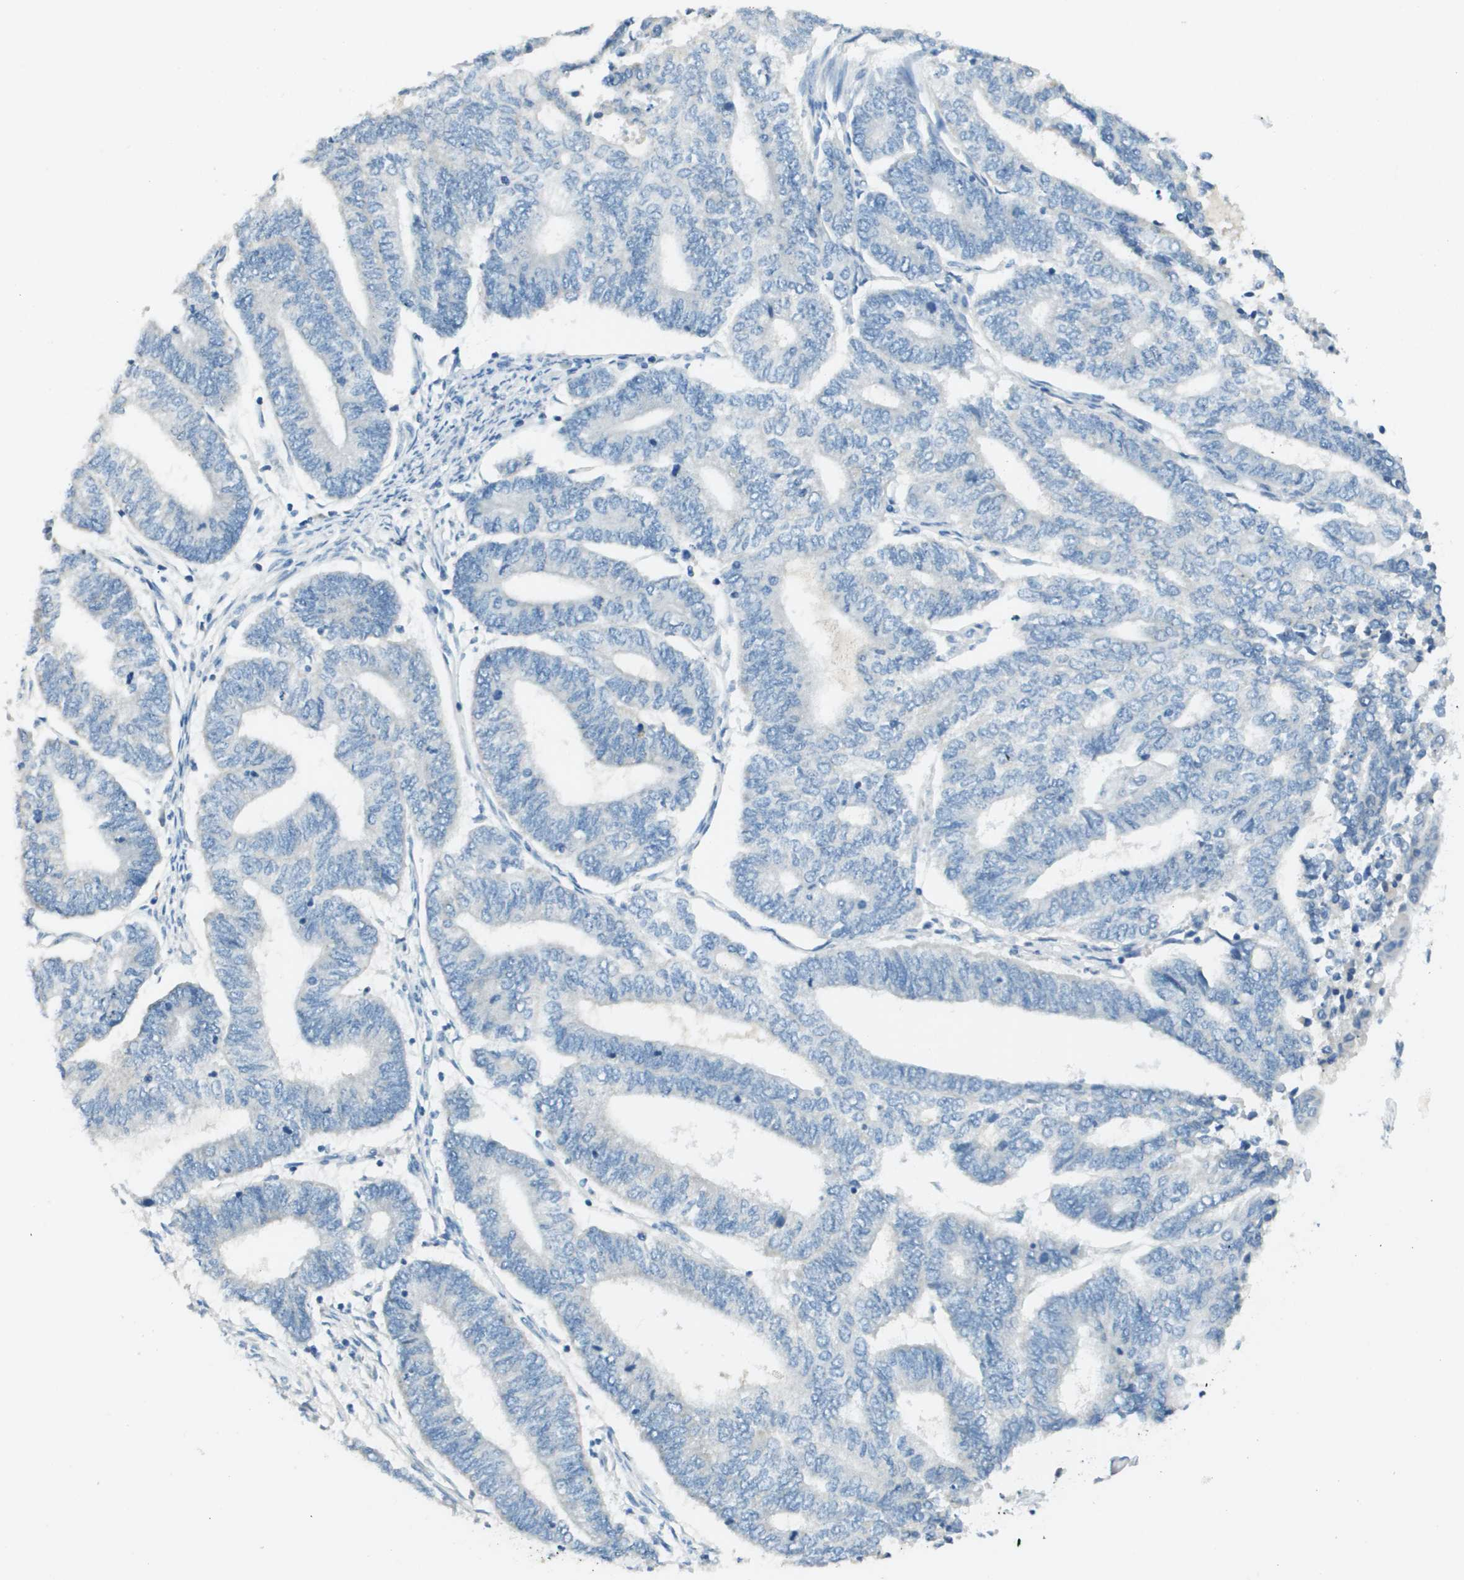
{"staining": {"intensity": "negative", "quantity": "none", "location": "none"}, "tissue": "endometrial cancer", "cell_type": "Tumor cells", "image_type": "cancer", "snomed": [{"axis": "morphology", "description": "Adenocarcinoma, NOS"}, {"axis": "topography", "description": "Uterus"}, {"axis": "topography", "description": "Endometrium"}], "caption": "Immunohistochemistry of endometrial cancer (adenocarcinoma) demonstrates no expression in tumor cells. (Immunohistochemistry (ihc), brightfield microscopy, high magnification).", "gene": "PTGDR2", "patient": {"sex": "female", "age": 70}}